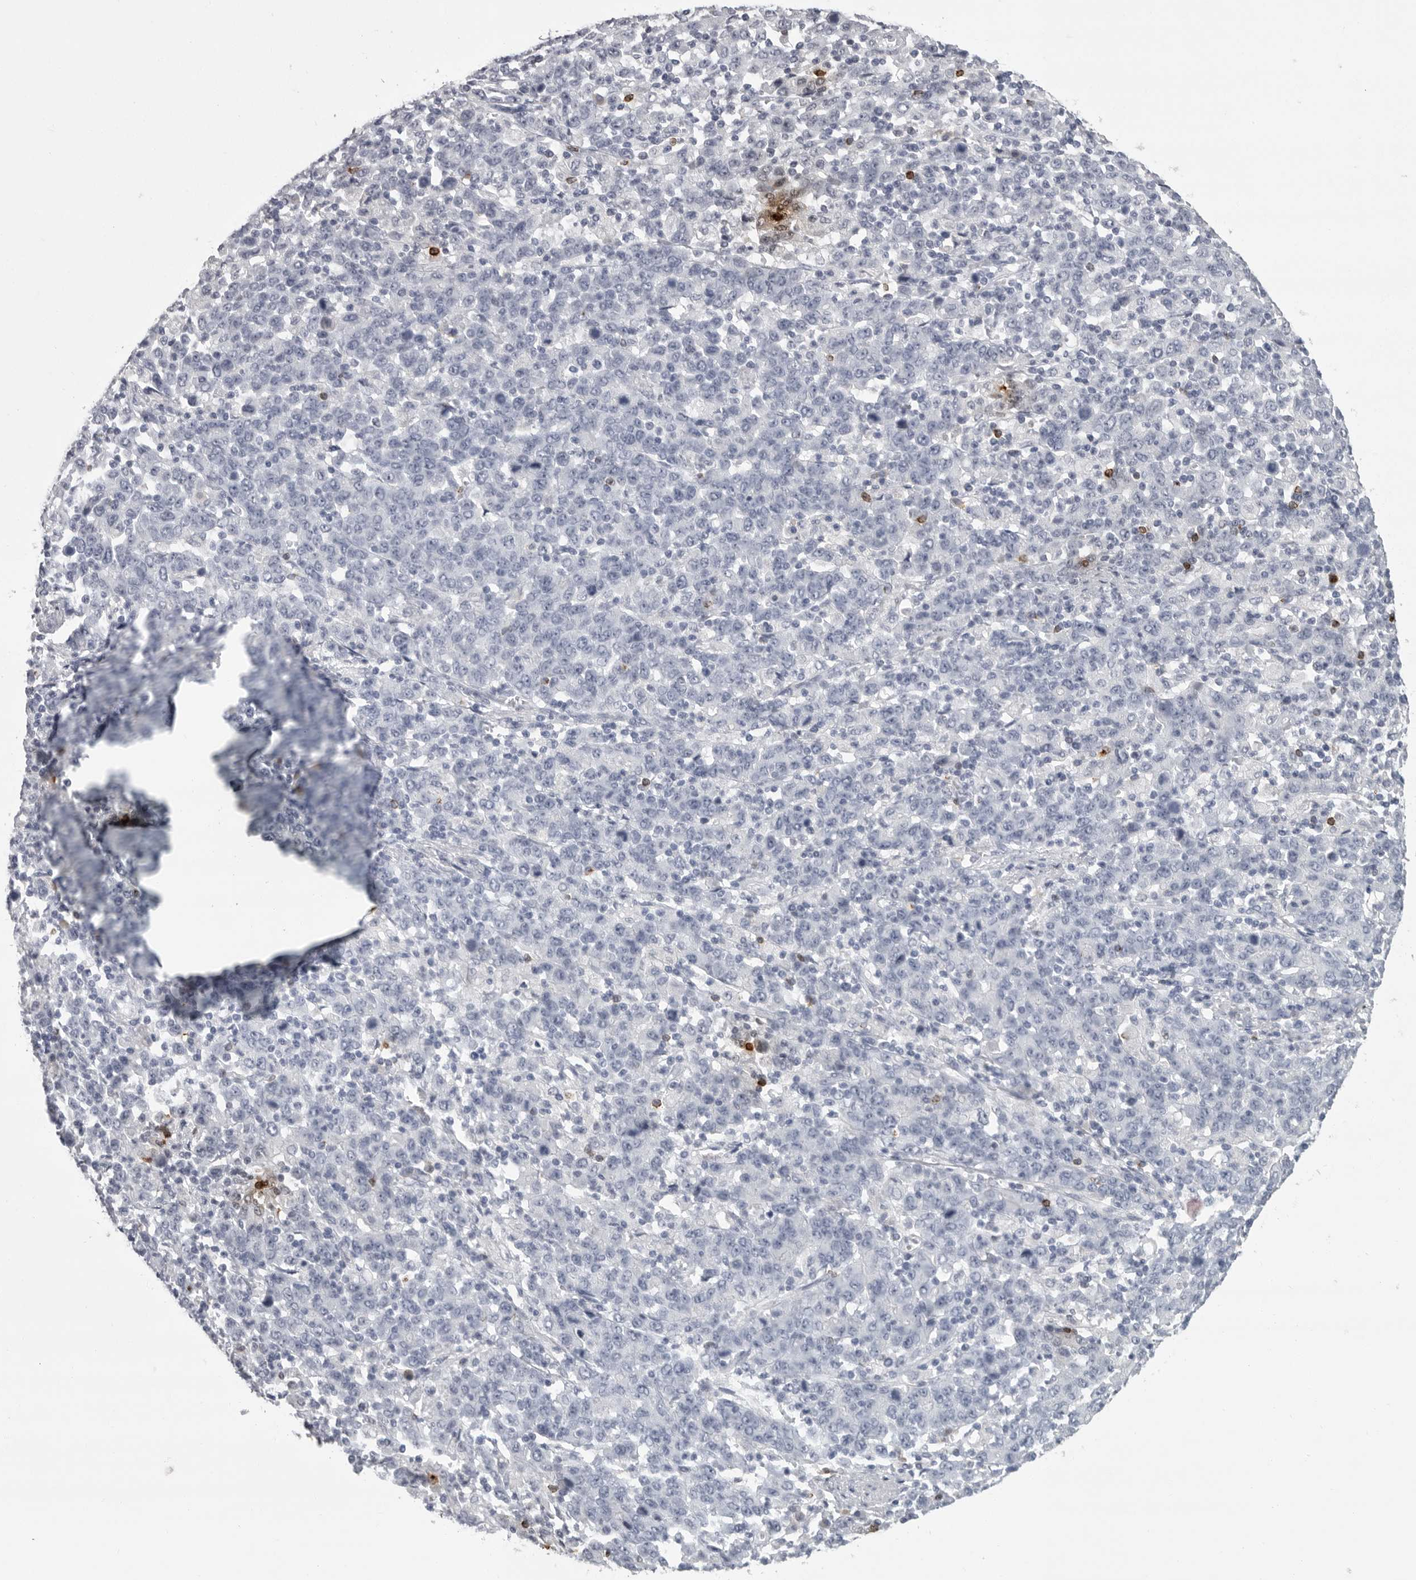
{"staining": {"intensity": "negative", "quantity": "none", "location": "none"}, "tissue": "stomach cancer", "cell_type": "Tumor cells", "image_type": "cancer", "snomed": [{"axis": "morphology", "description": "Adenocarcinoma, NOS"}, {"axis": "topography", "description": "Stomach, upper"}], "caption": "Immunohistochemistry (IHC) photomicrograph of human stomach cancer stained for a protein (brown), which demonstrates no positivity in tumor cells. The staining was performed using DAB (3,3'-diaminobenzidine) to visualize the protein expression in brown, while the nuclei were stained in blue with hematoxylin (Magnification: 20x).", "gene": "GNLY", "patient": {"sex": "male", "age": 69}}